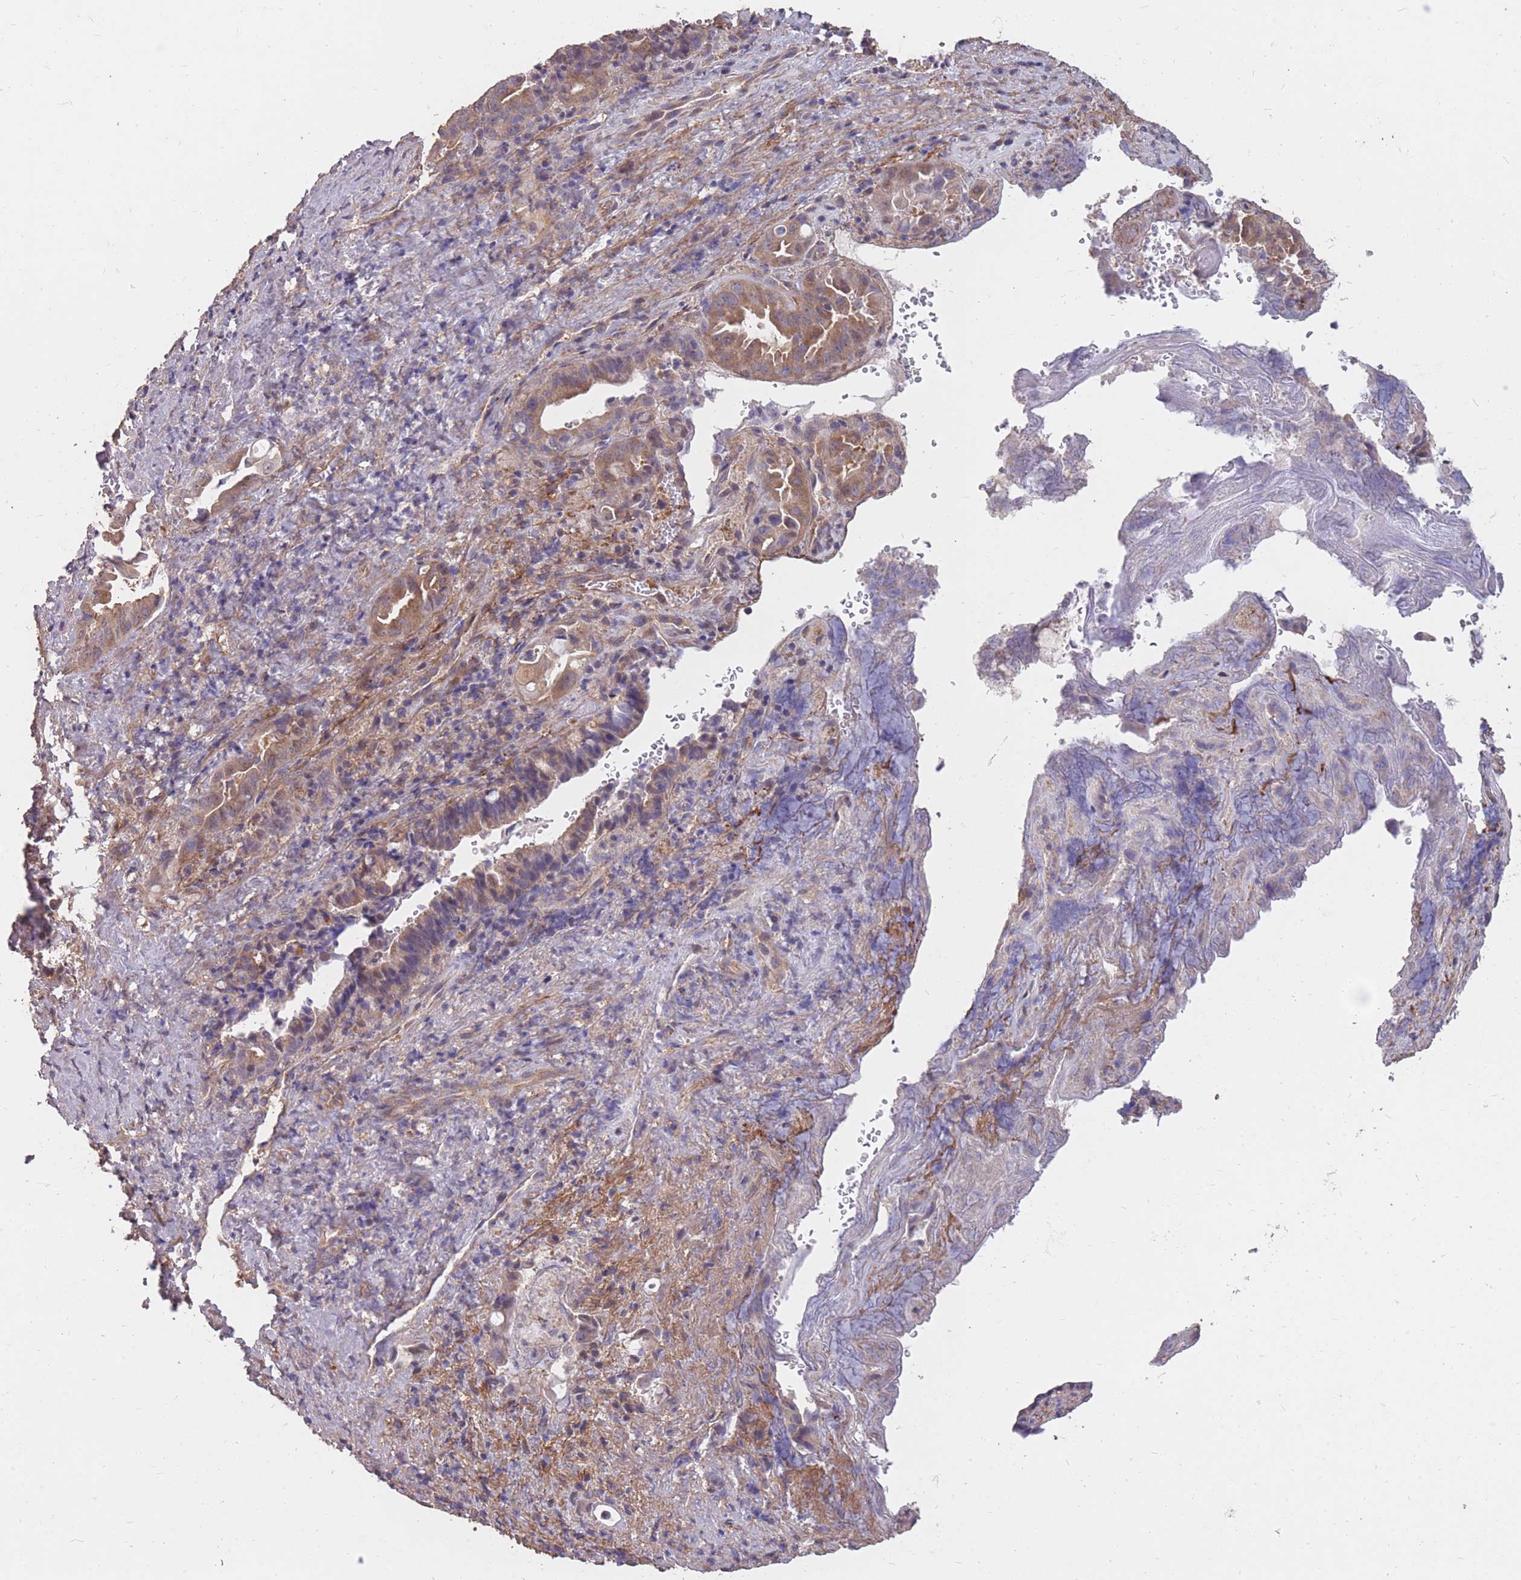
{"staining": {"intensity": "moderate", "quantity": ">75%", "location": "cytoplasmic/membranous"}, "tissue": "liver cancer", "cell_type": "Tumor cells", "image_type": "cancer", "snomed": [{"axis": "morphology", "description": "Cholangiocarcinoma"}, {"axis": "topography", "description": "Liver"}], "caption": "A micrograph of cholangiocarcinoma (liver) stained for a protein displays moderate cytoplasmic/membranous brown staining in tumor cells.", "gene": "DYNC1LI2", "patient": {"sex": "female", "age": 68}}